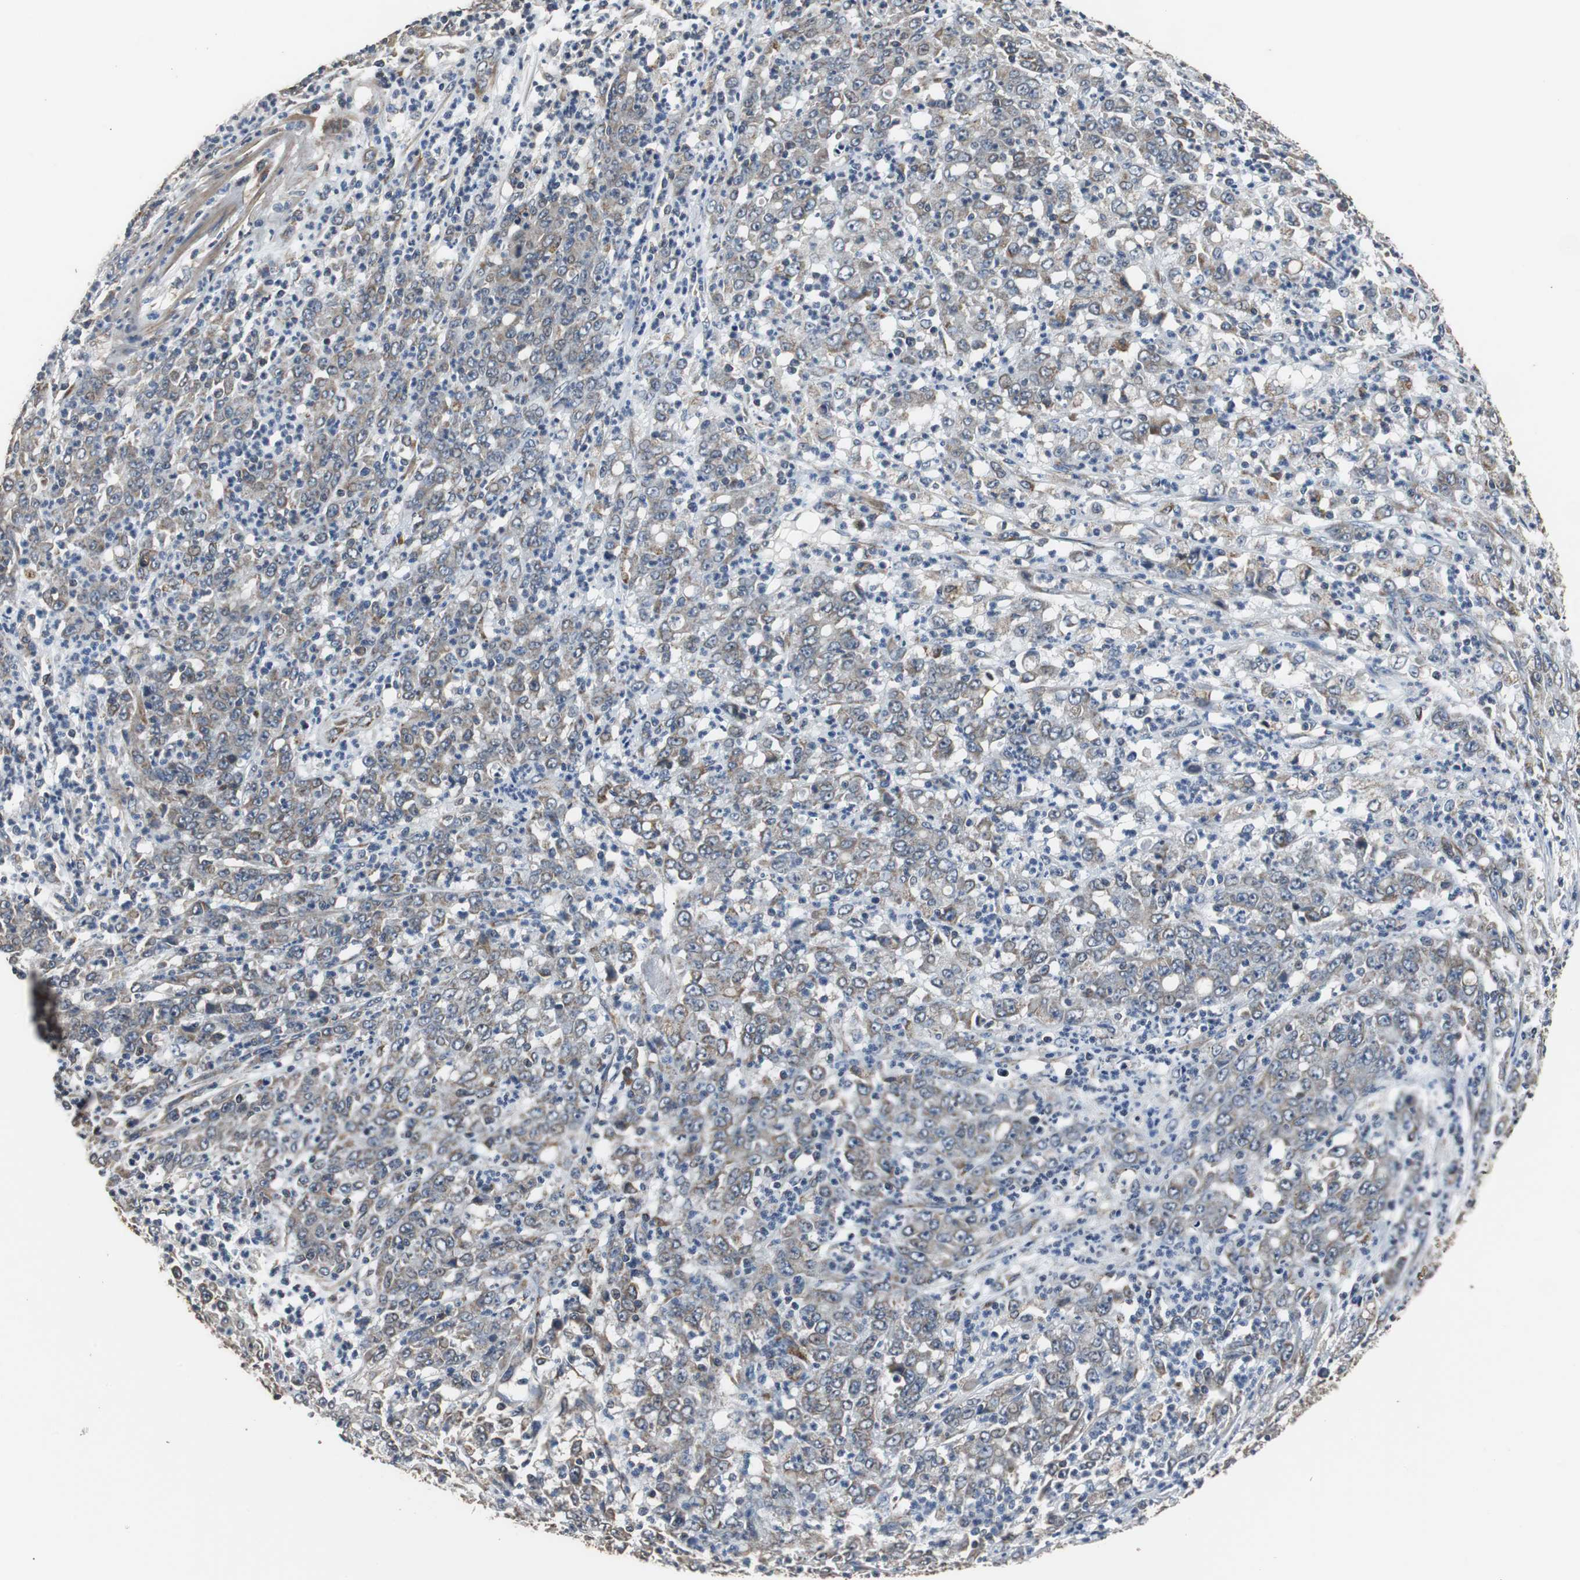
{"staining": {"intensity": "weak", "quantity": "25%-75%", "location": "cytoplasmic/membranous"}, "tissue": "stomach cancer", "cell_type": "Tumor cells", "image_type": "cancer", "snomed": [{"axis": "morphology", "description": "Adenocarcinoma, NOS"}, {"axis": "topography", "description": "Stomach, lower"}], "caption": "Tumor cells exhibit weak cytoplasmic/membranous staining in about 25%-75% of cells in stomach adenocarcinoma.", "gene": "HMGCL", "patient": {"sex": "female", "age": 71}}